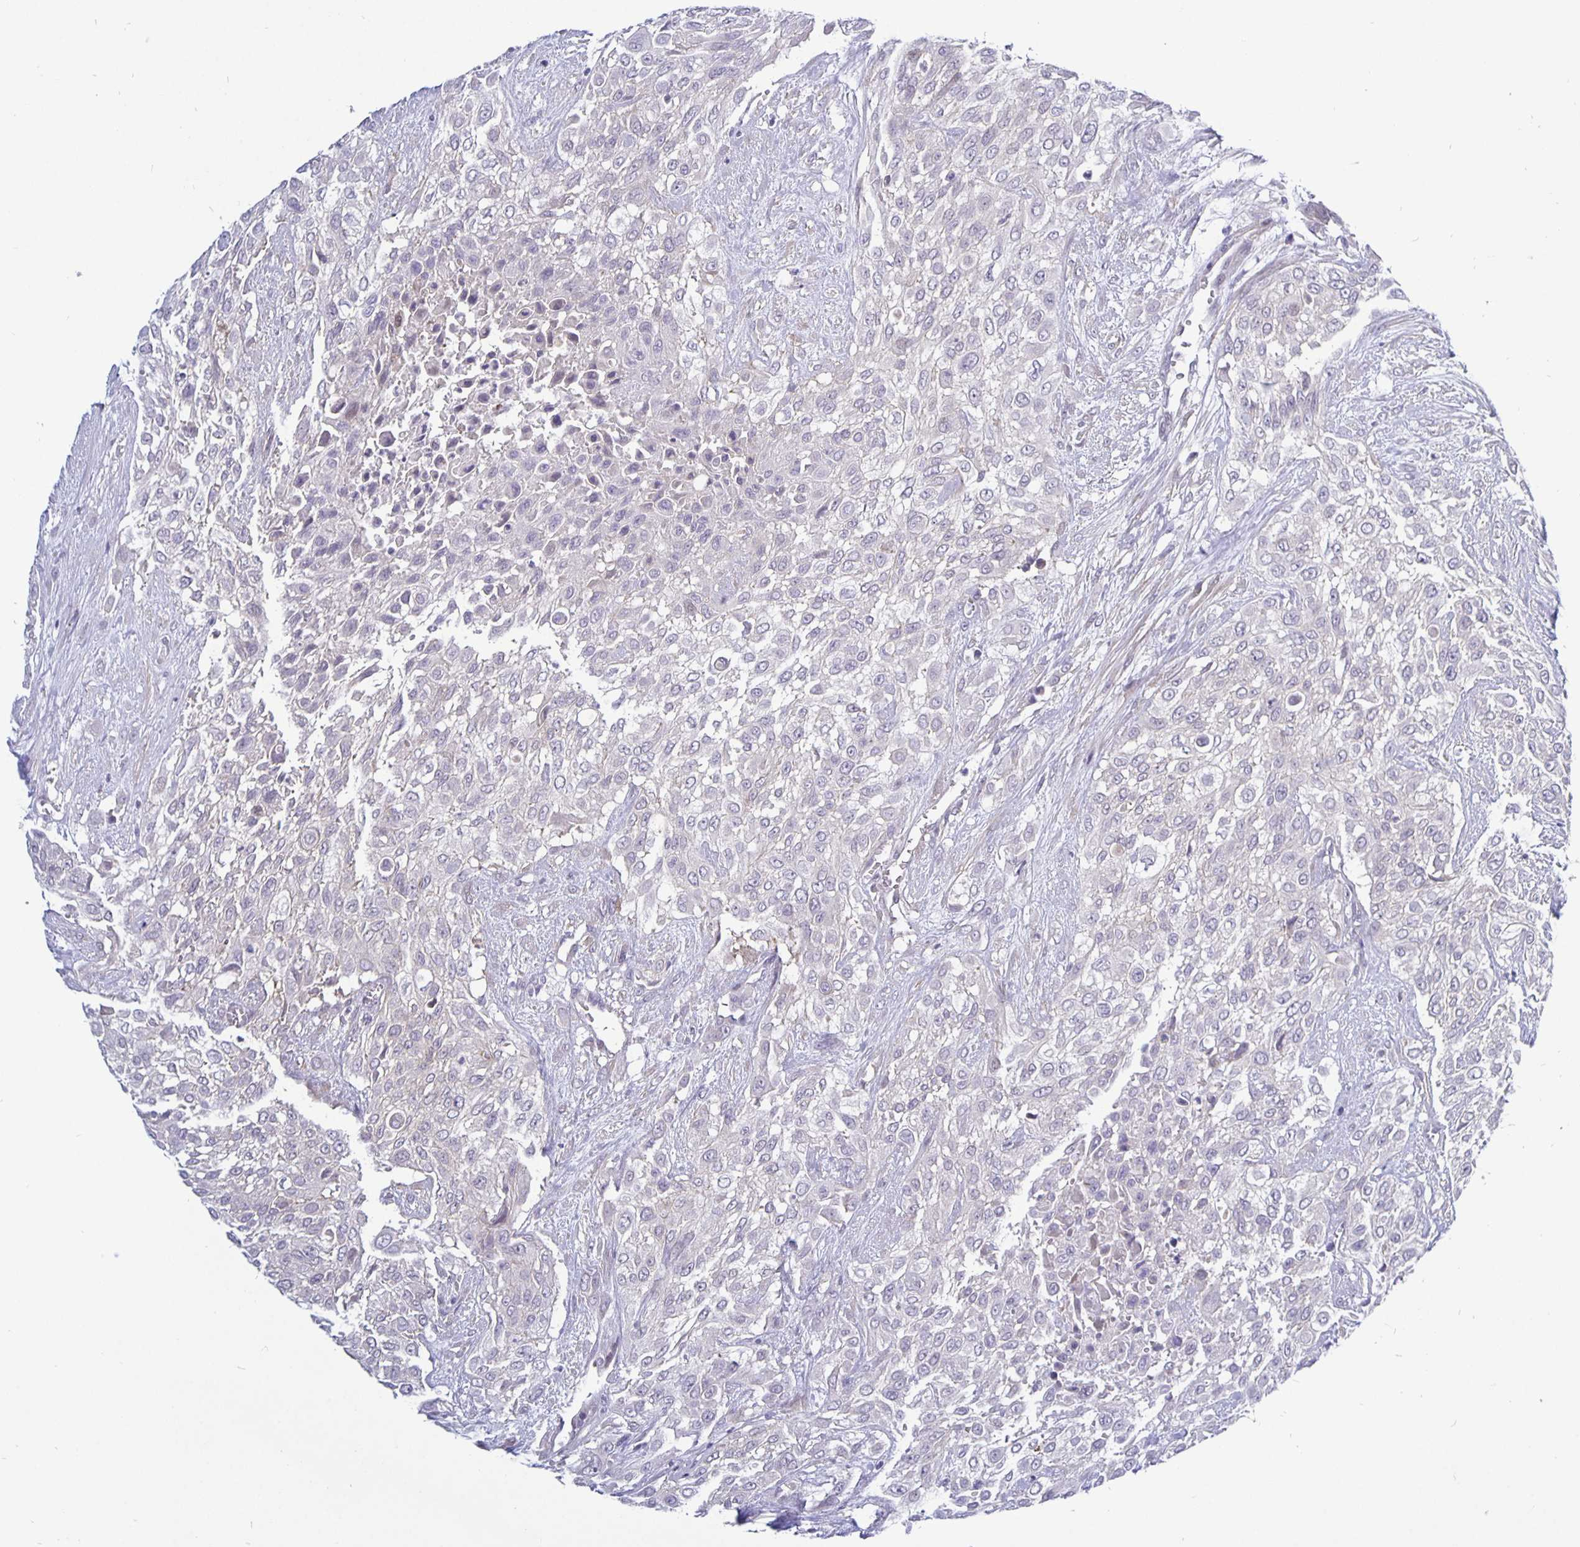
{"staining": {"intensity": "negative", "quantity": "none", "location": "none"}, "tissue": "urothelial cancer", "cell_type": "Tumor cells", "image_type": "cancer", "snomed": [{"axis": "morphology", "description": "Urothelial carcinoma, High grade"}, {"axis": "topography", "description": "Urinary bladder"}], "caption": "IHC micrograph of neoplastic tissue: urothelial carcinoma (high-grade) stained with DAB exhibits no significant protein positivity in tumor cells.", "gene": "ERBB2", "patient": {"sex": "male", "age": 57}}